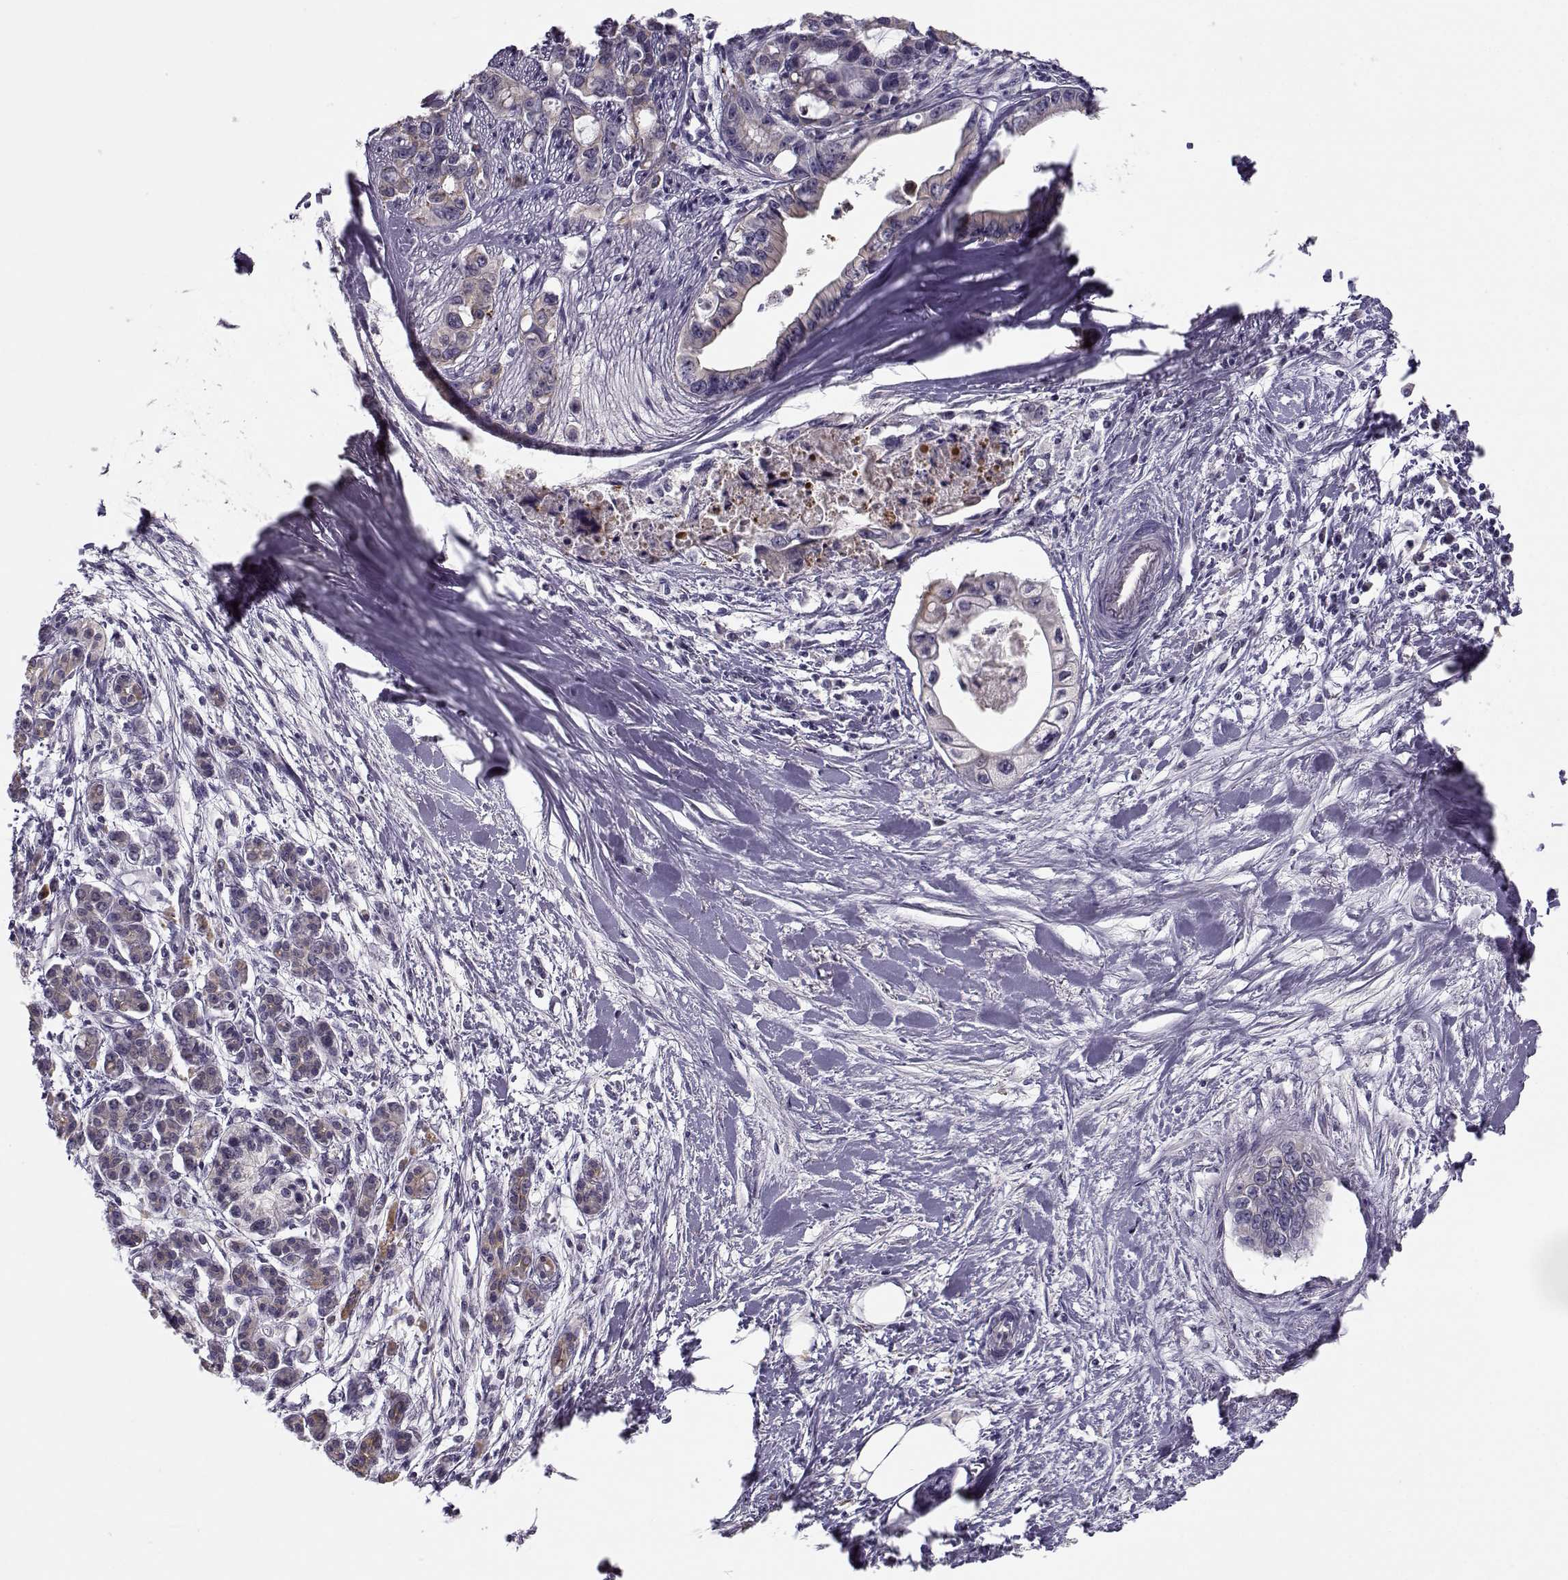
{"staining": {"intensity": "negative", "quantity": "none", "location": "none"}, "tissue": "pancreatic cancer", "cell_type": "Tumor cells", "image_type": "cancer", "snomed": [{"axis": "morphology", "description": "Adenocarcinoma, NOS"}, {"axis": "topography", "description": "Pancreas"}], "caption": "A high-resolution image shows immunohistochemistry staining of pancreatic cancer, which demonstrates no significant positivity in tumor cells.", "gene": "TMEM145", "patient": {"sex": "male", "age": 60}}